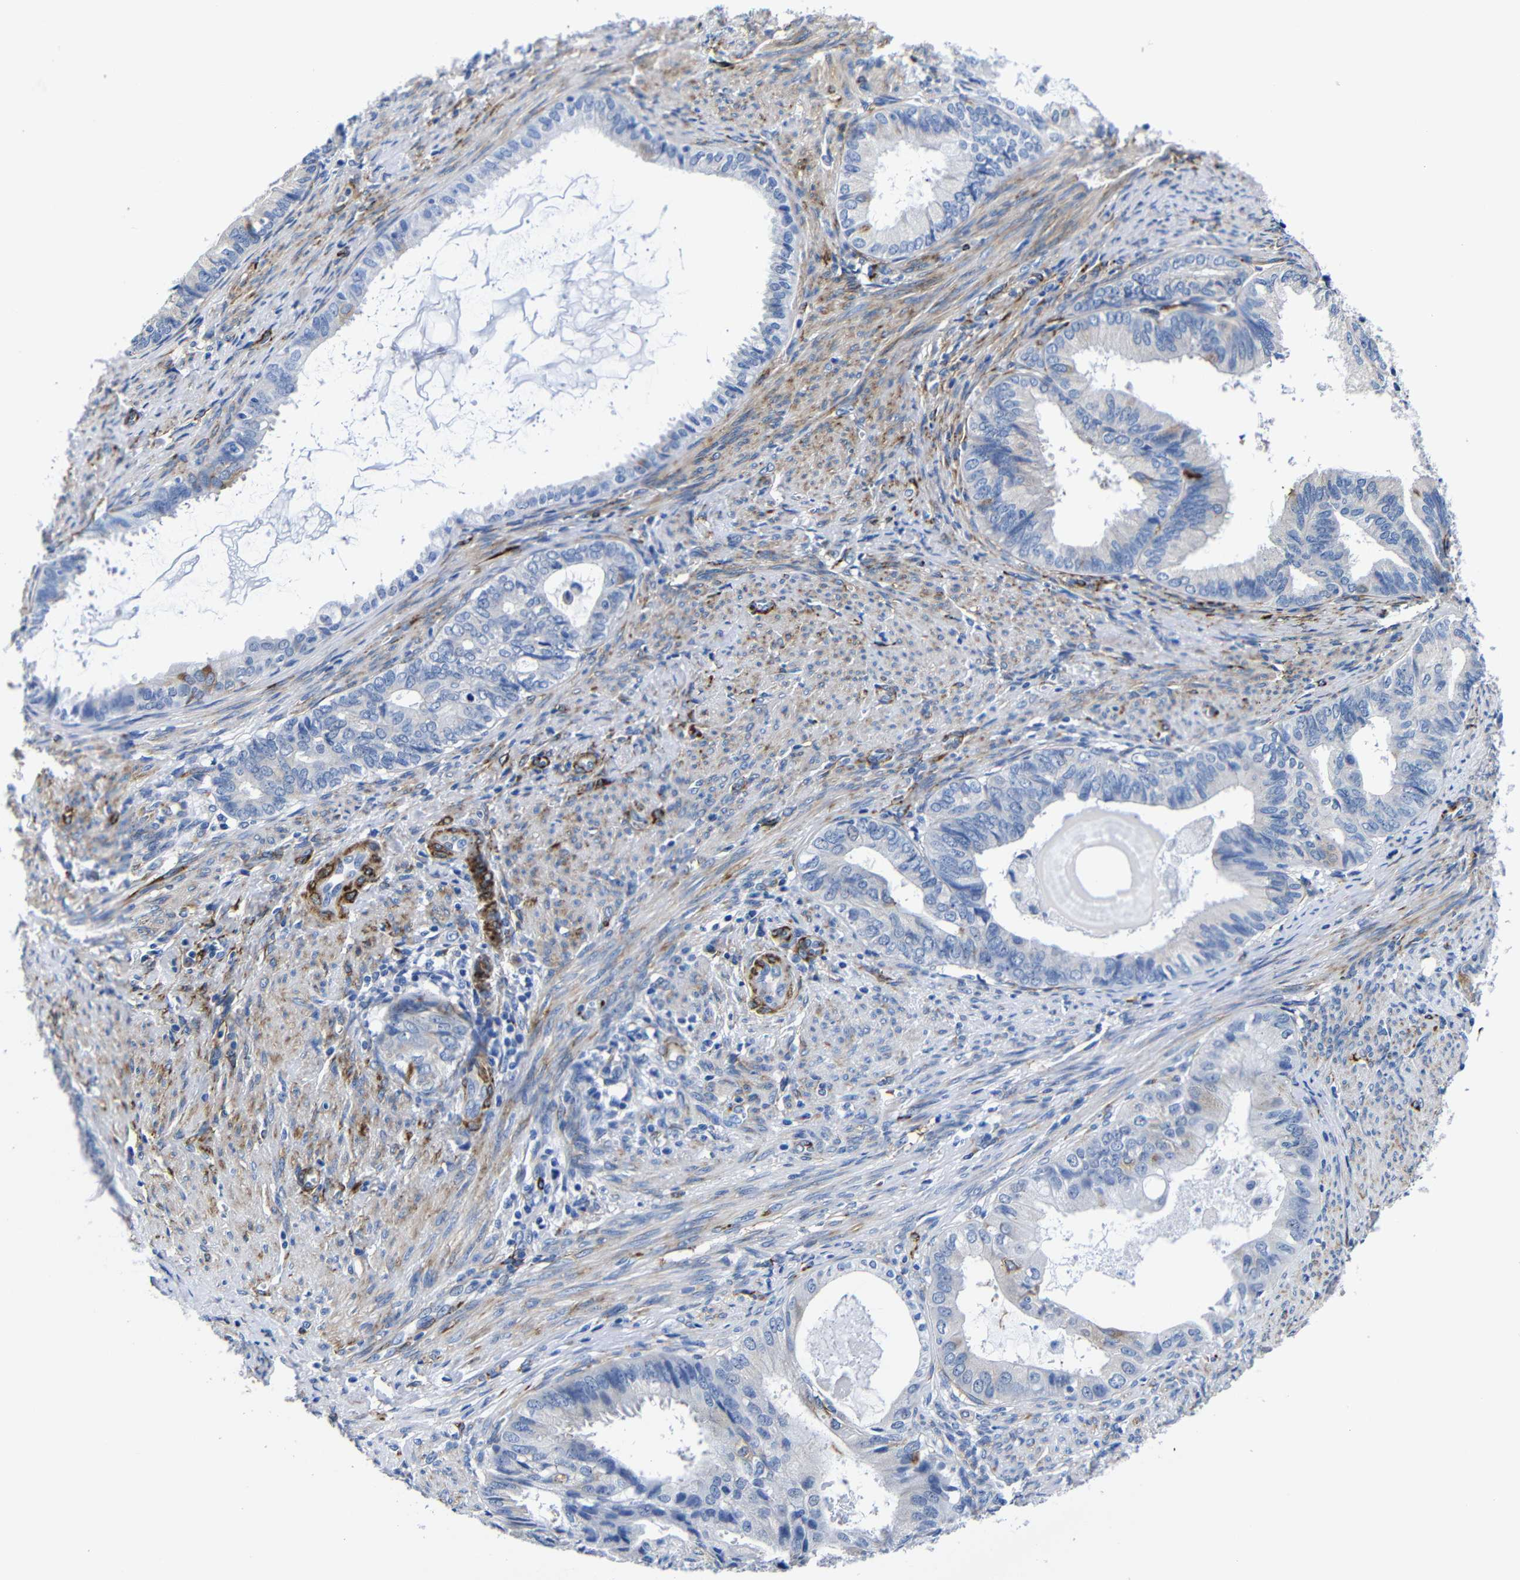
{"staining": {"intensity": "negative", "quantity": "none", "location": "none"}, "tissue": "endometrial cancer", "cell_type": "Tumor cells", "image_type": "cancer", "snomed": [{"axis": "morphology", "description": "Adenocarcinoma, NOS"}, {"axis": "topography", "description": "Endometrium"}], "caption": "Tumor cells show no significant protein positivity in adenocarcinoma (endometrial). Brightfield microscopy of immunohistochemistry (IHC) stained with DAB (3,3'-diaminobenzidine) (brown) and hematoxylin (blue), captured at high magnification.", "gene": "LRIG1", "patient": {"sex": "female", "age": 86}}